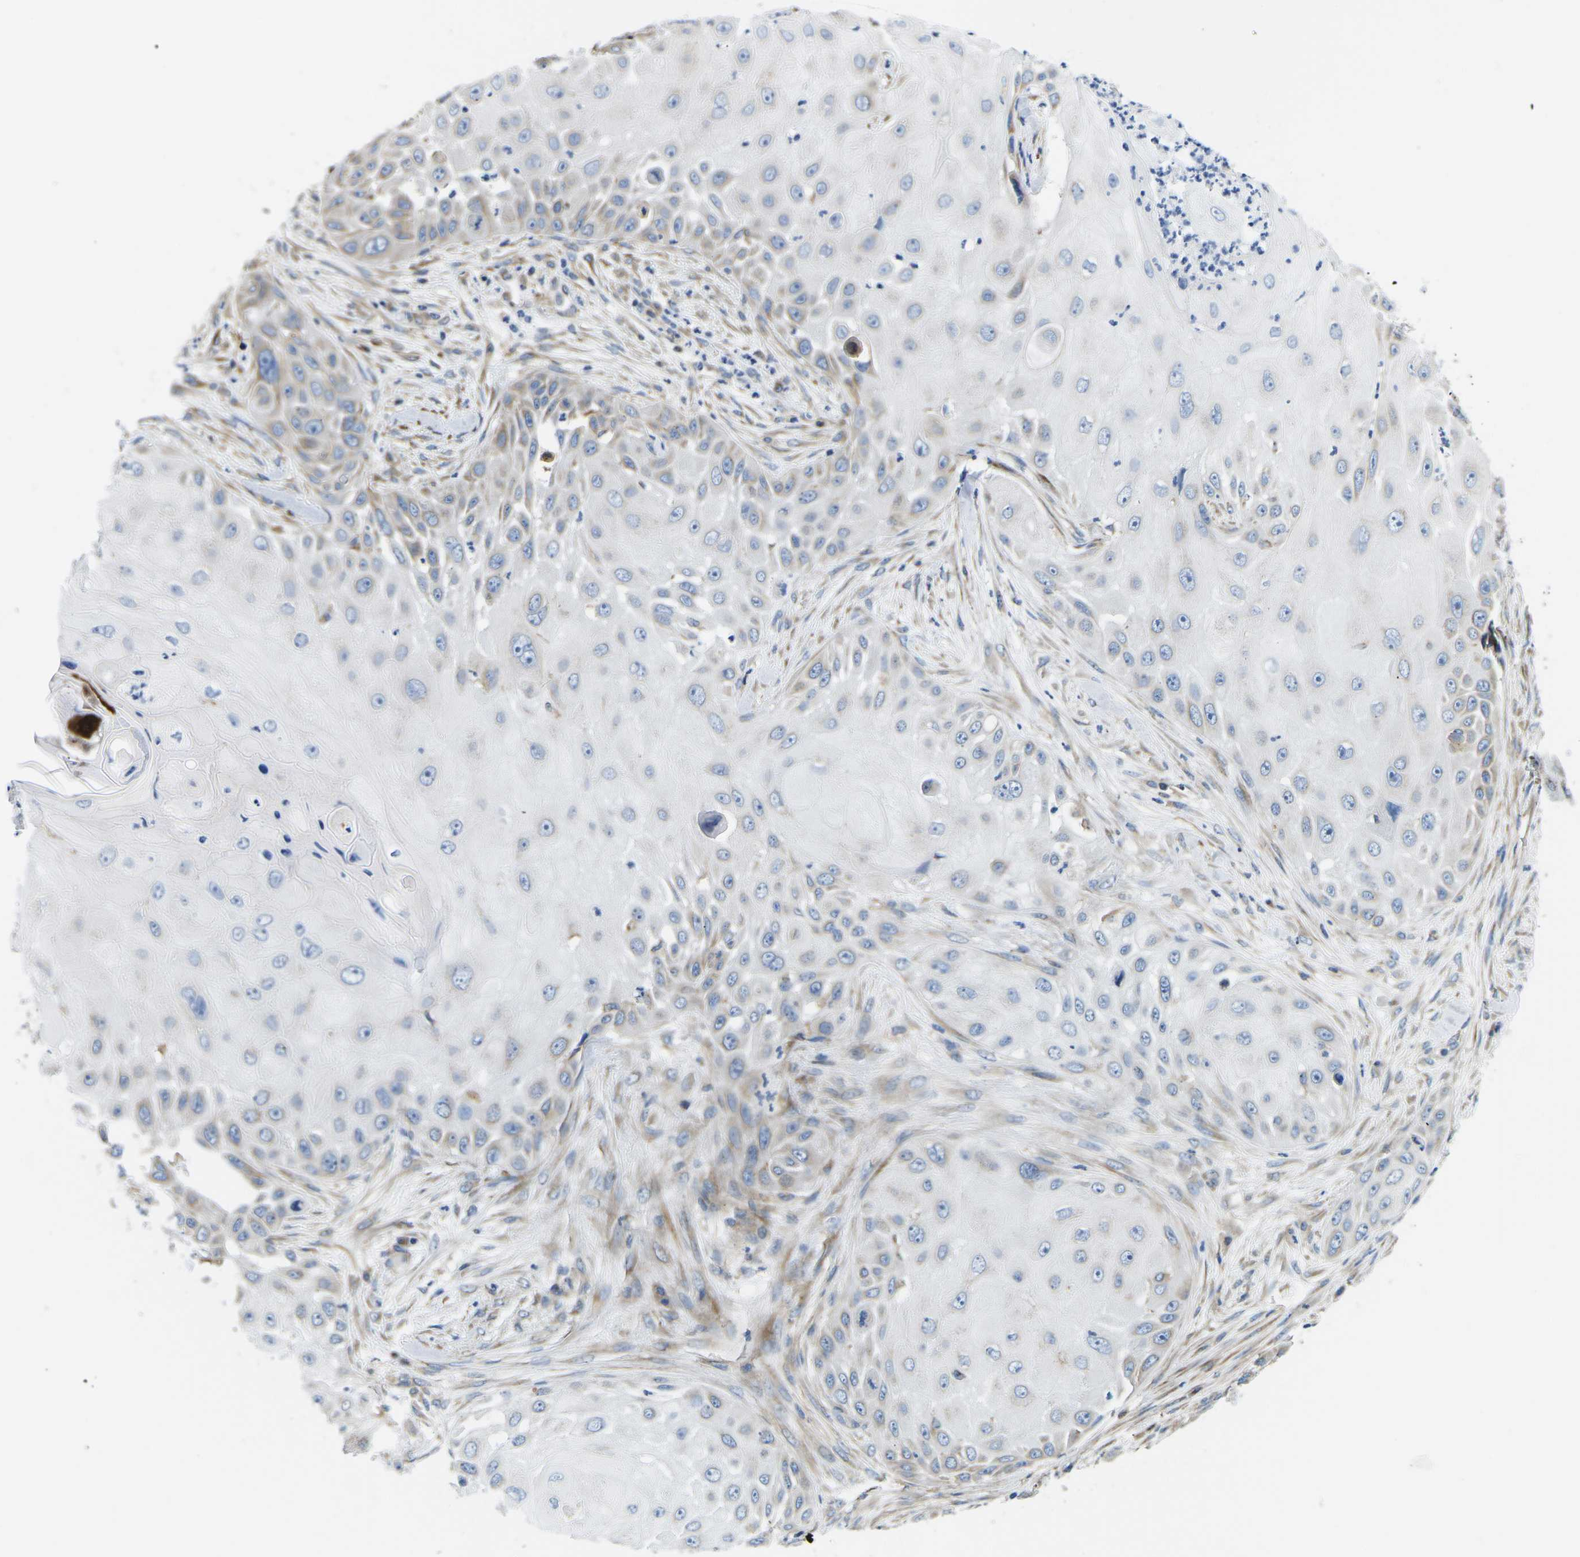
{"staining": {"intensity": "weak", "quantity": "<25%", "location": "cytoplasmic/membranous"}, "tissue": "skin cancer", "cell_type": "Tumor cells", "image_type": "cancer", "snomed": [{"axis": "morphology", "description": "Squamous cell carcinoma, NOS"}, {"axis": "topography", "description": "Skin"}], "caption": "This is an immunohistochemistry (IHC) image of human skin cancer (squamous cell carcinoma). There is no positivity in tumor cells.", "gene": "TMEFF2", "patient": {"sex": "female", "age": 44}}